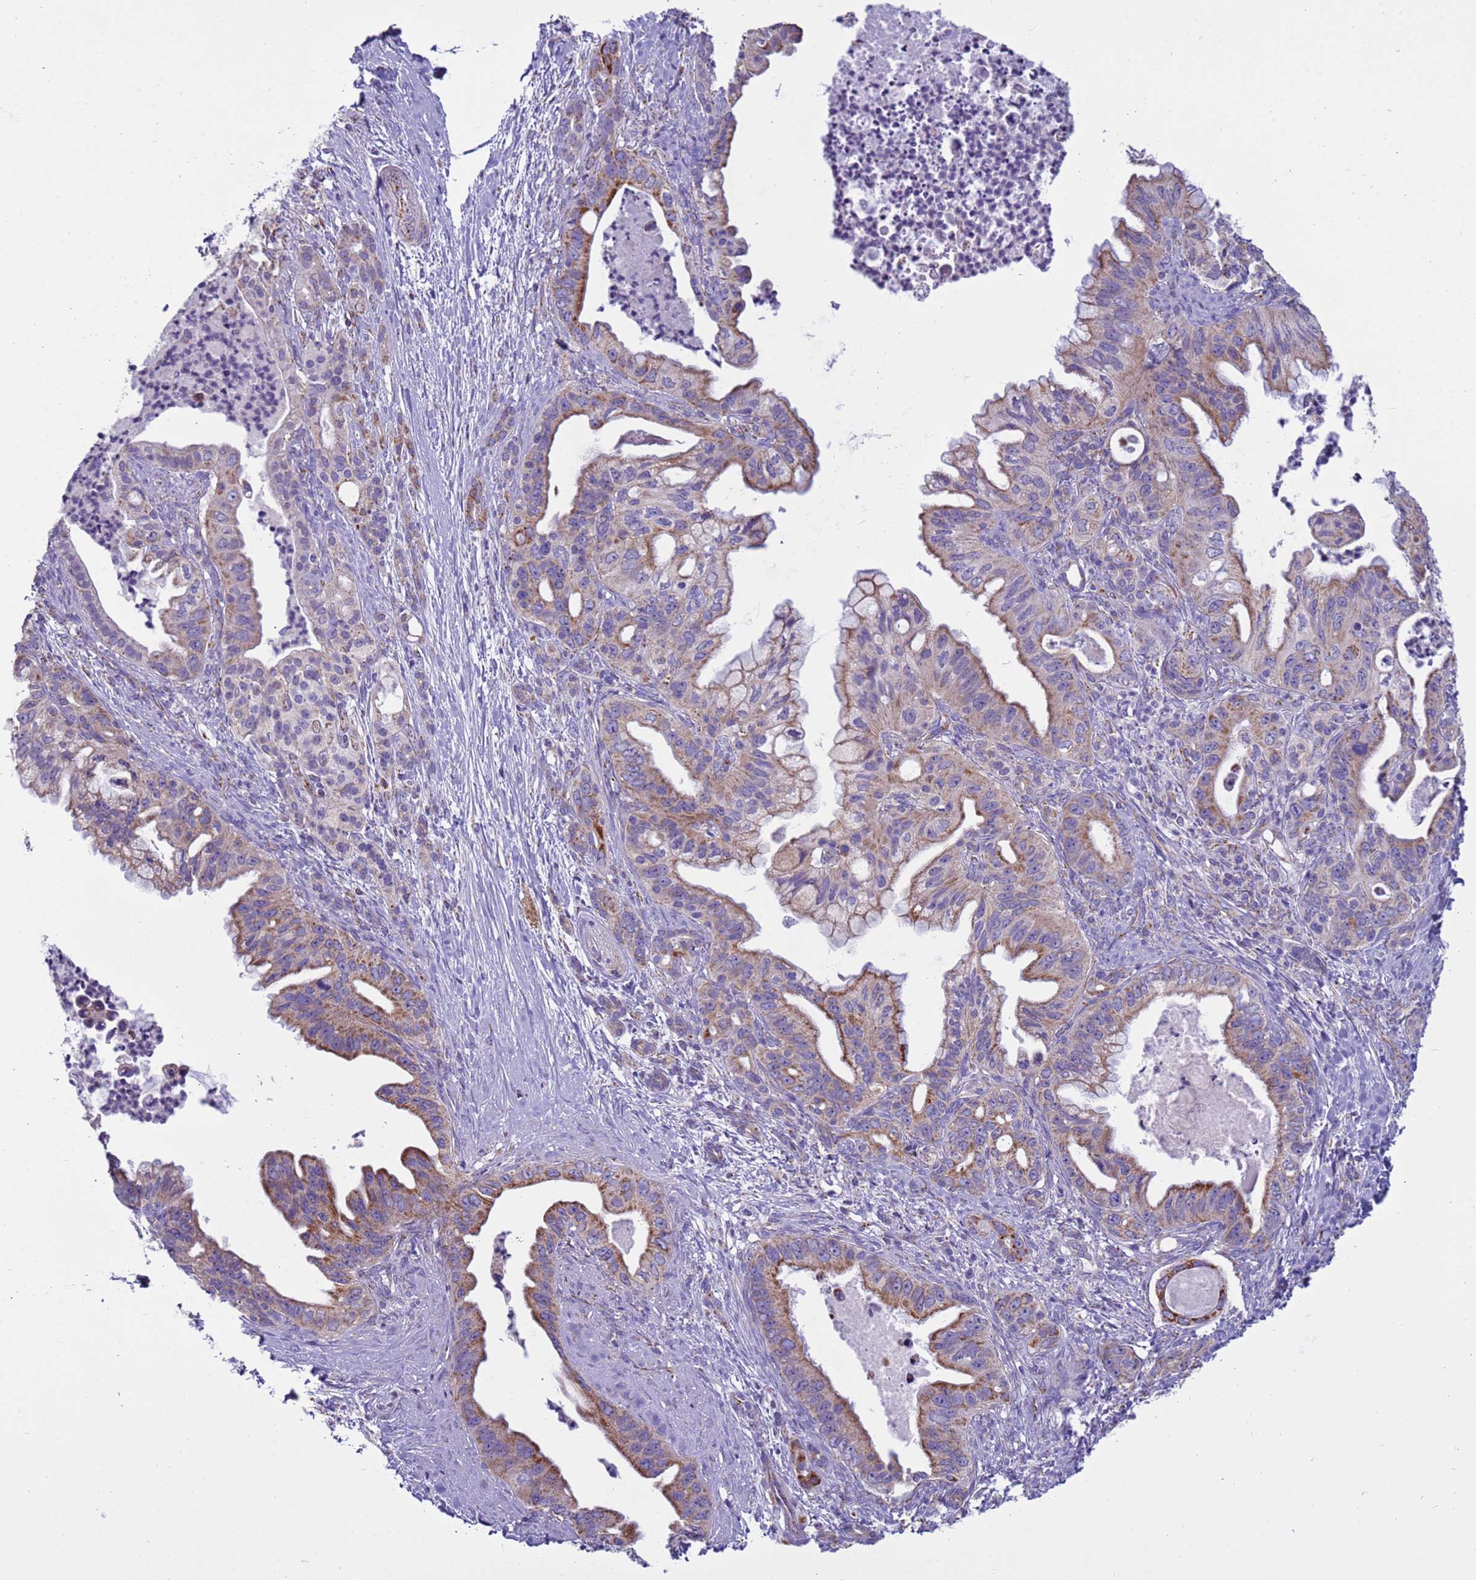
{"staining": {"intensity": "moderate", "quantity": ">75%", "location": "cytoplasmic/membranous"}, "tissue": "pancreatic cancer", "cell_type": "Tumor cells", "image_type": "cancer", "snomed": [{"axis": "morphology", "description": "Adenocarcinoma, NOS"}, {"axis": "topography", "description": "Pancreas"}], "caption": "Pancreatic cancer (adenocarcinoma) stained with DAB IHC exhibits medium levels of moderate cytoplasmic/membranous staining in approximately >75% of tumor cells.", "gene": "NCALD", "patient": {"sex": "male", "age": 58}}